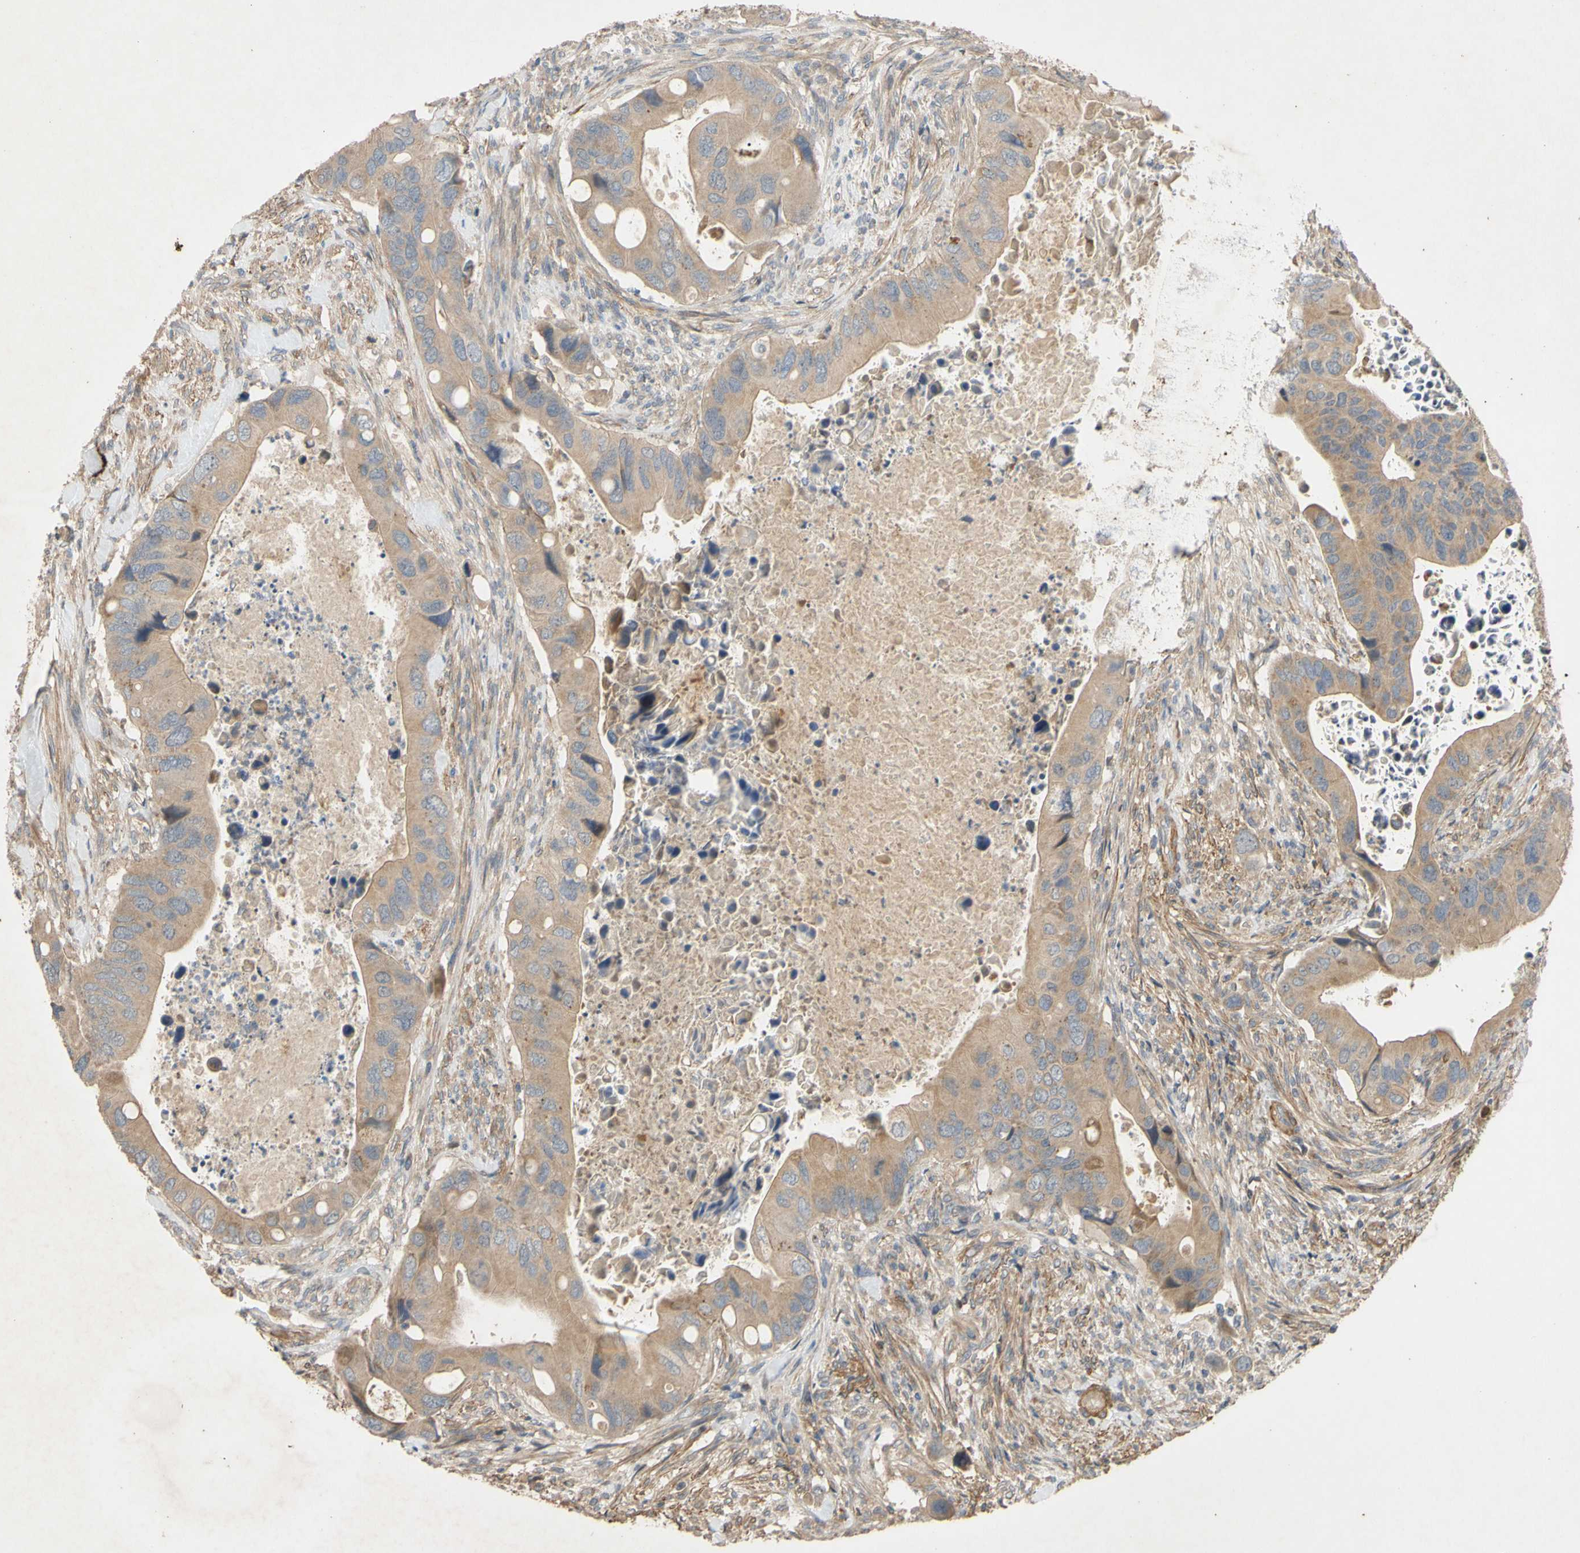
{"staining": {"intensity": "weak", "quantity": ">75%", "location": "cytoplasmic/membranous"}, "tissue": "colorectal cancer", "cell_type": "Tumor cells", "image_type": "cancer", "snomed": [{"axis": "morphology", "description": "Adenocarcinoma, NOS"}, {"axis": "topography", "description": "Rectum"}], "caption": "Human colorectal cancer (adenocarcinoma) stained with a brown dye displays weak cytoplasmic/membranous positive staining in about >75% of tumor cells.", "gene": "PARD6A", "patient": {"sex": "female", "age": 57}}